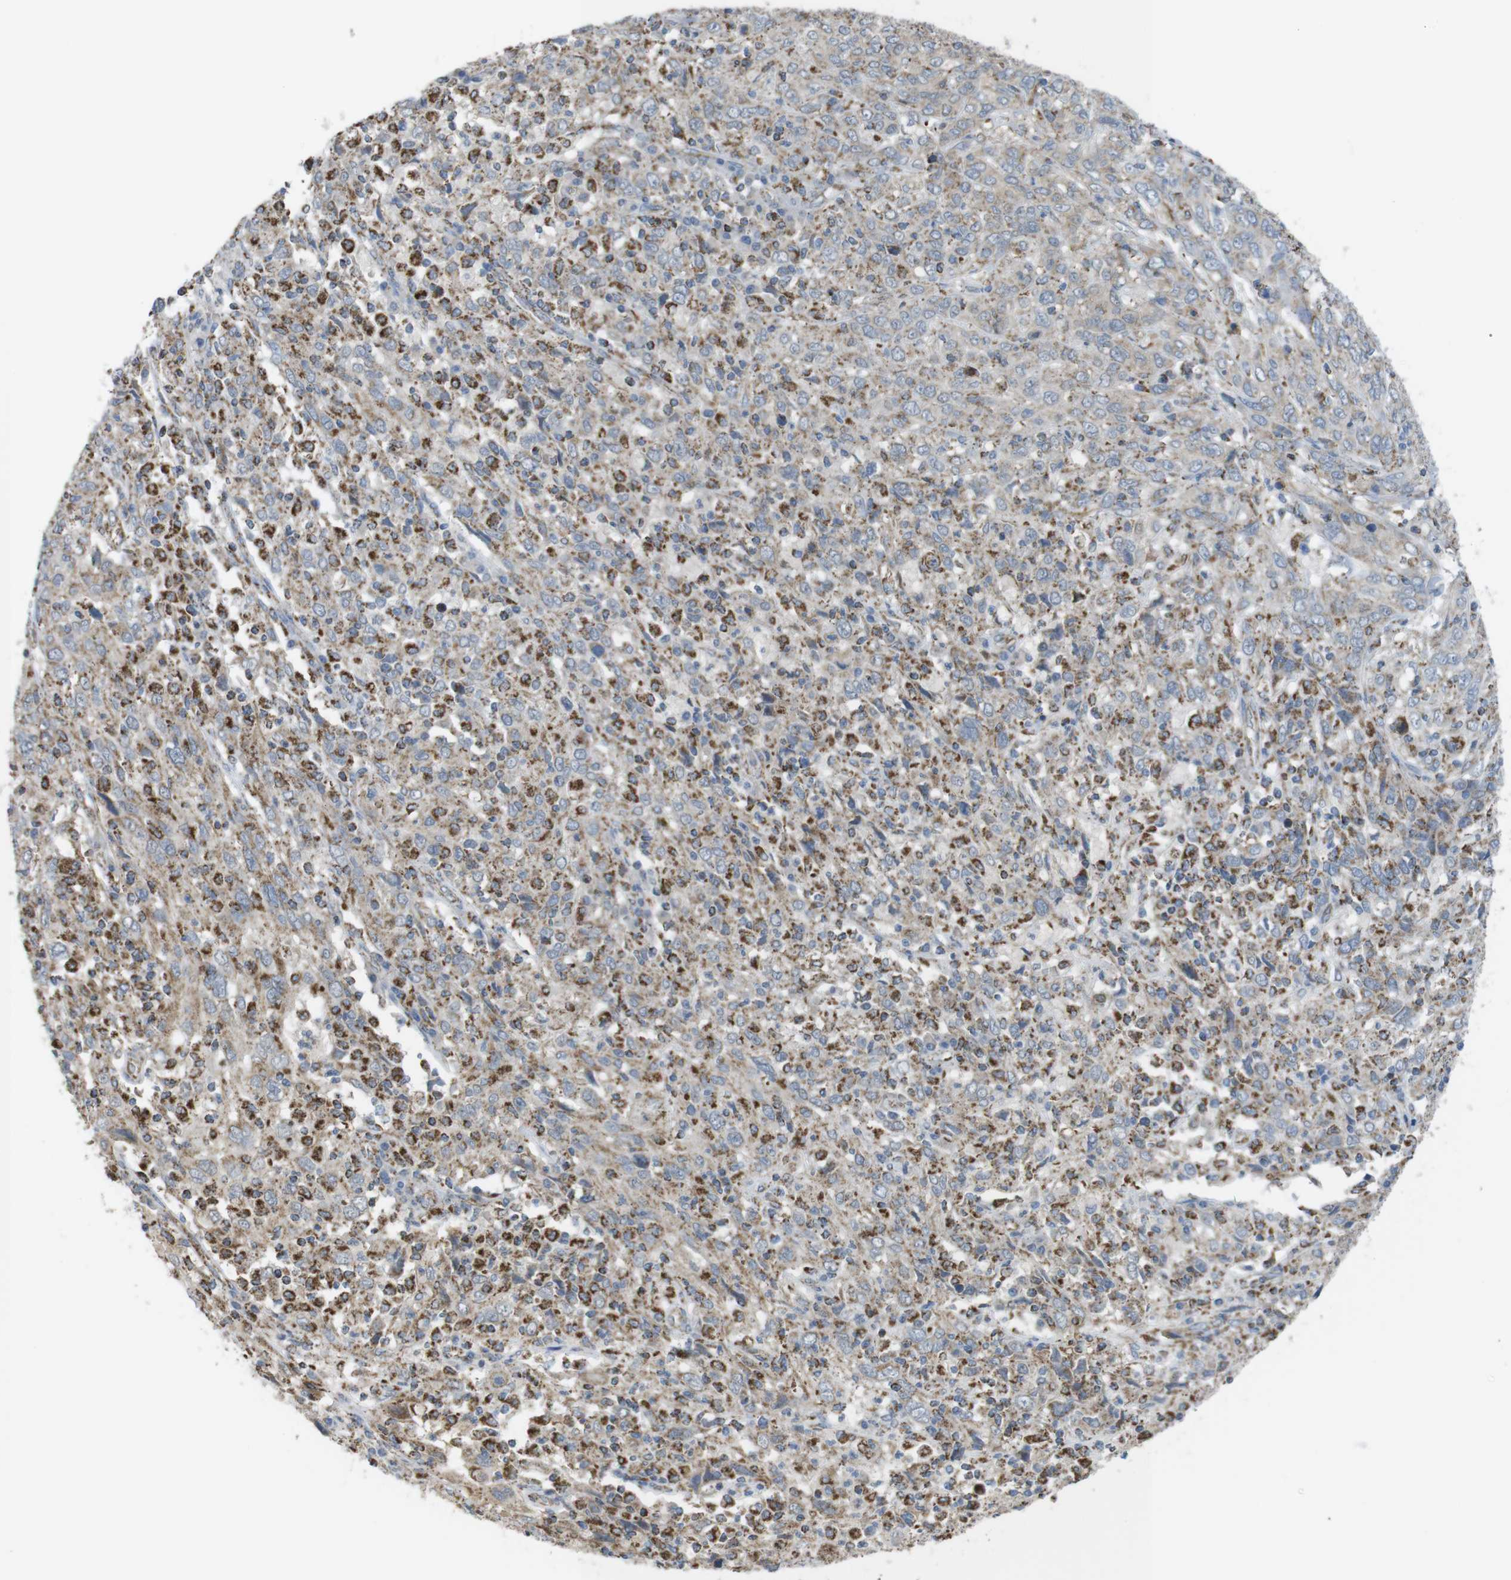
{"staining": {"intensity": "weak", "quantity": "25%-75%", "location": "cytoplasmic/membranous"}, "tissue": "cervical cancer", "cell_type": "Tumor cells", "image_type": "cancer", "snomed": [{"axis": "morphology", "description": "Squamous cell carcinoma, NOS"}, {"axis": "topography", "description": "Cervix"}], "caption": "Cervical cancer (squamous cell carcinoma) stained with a protein marker reveals weak staining in tumor cells.", "gene": "GRIK2", "patient": {"sex": "female", "age": 46}}